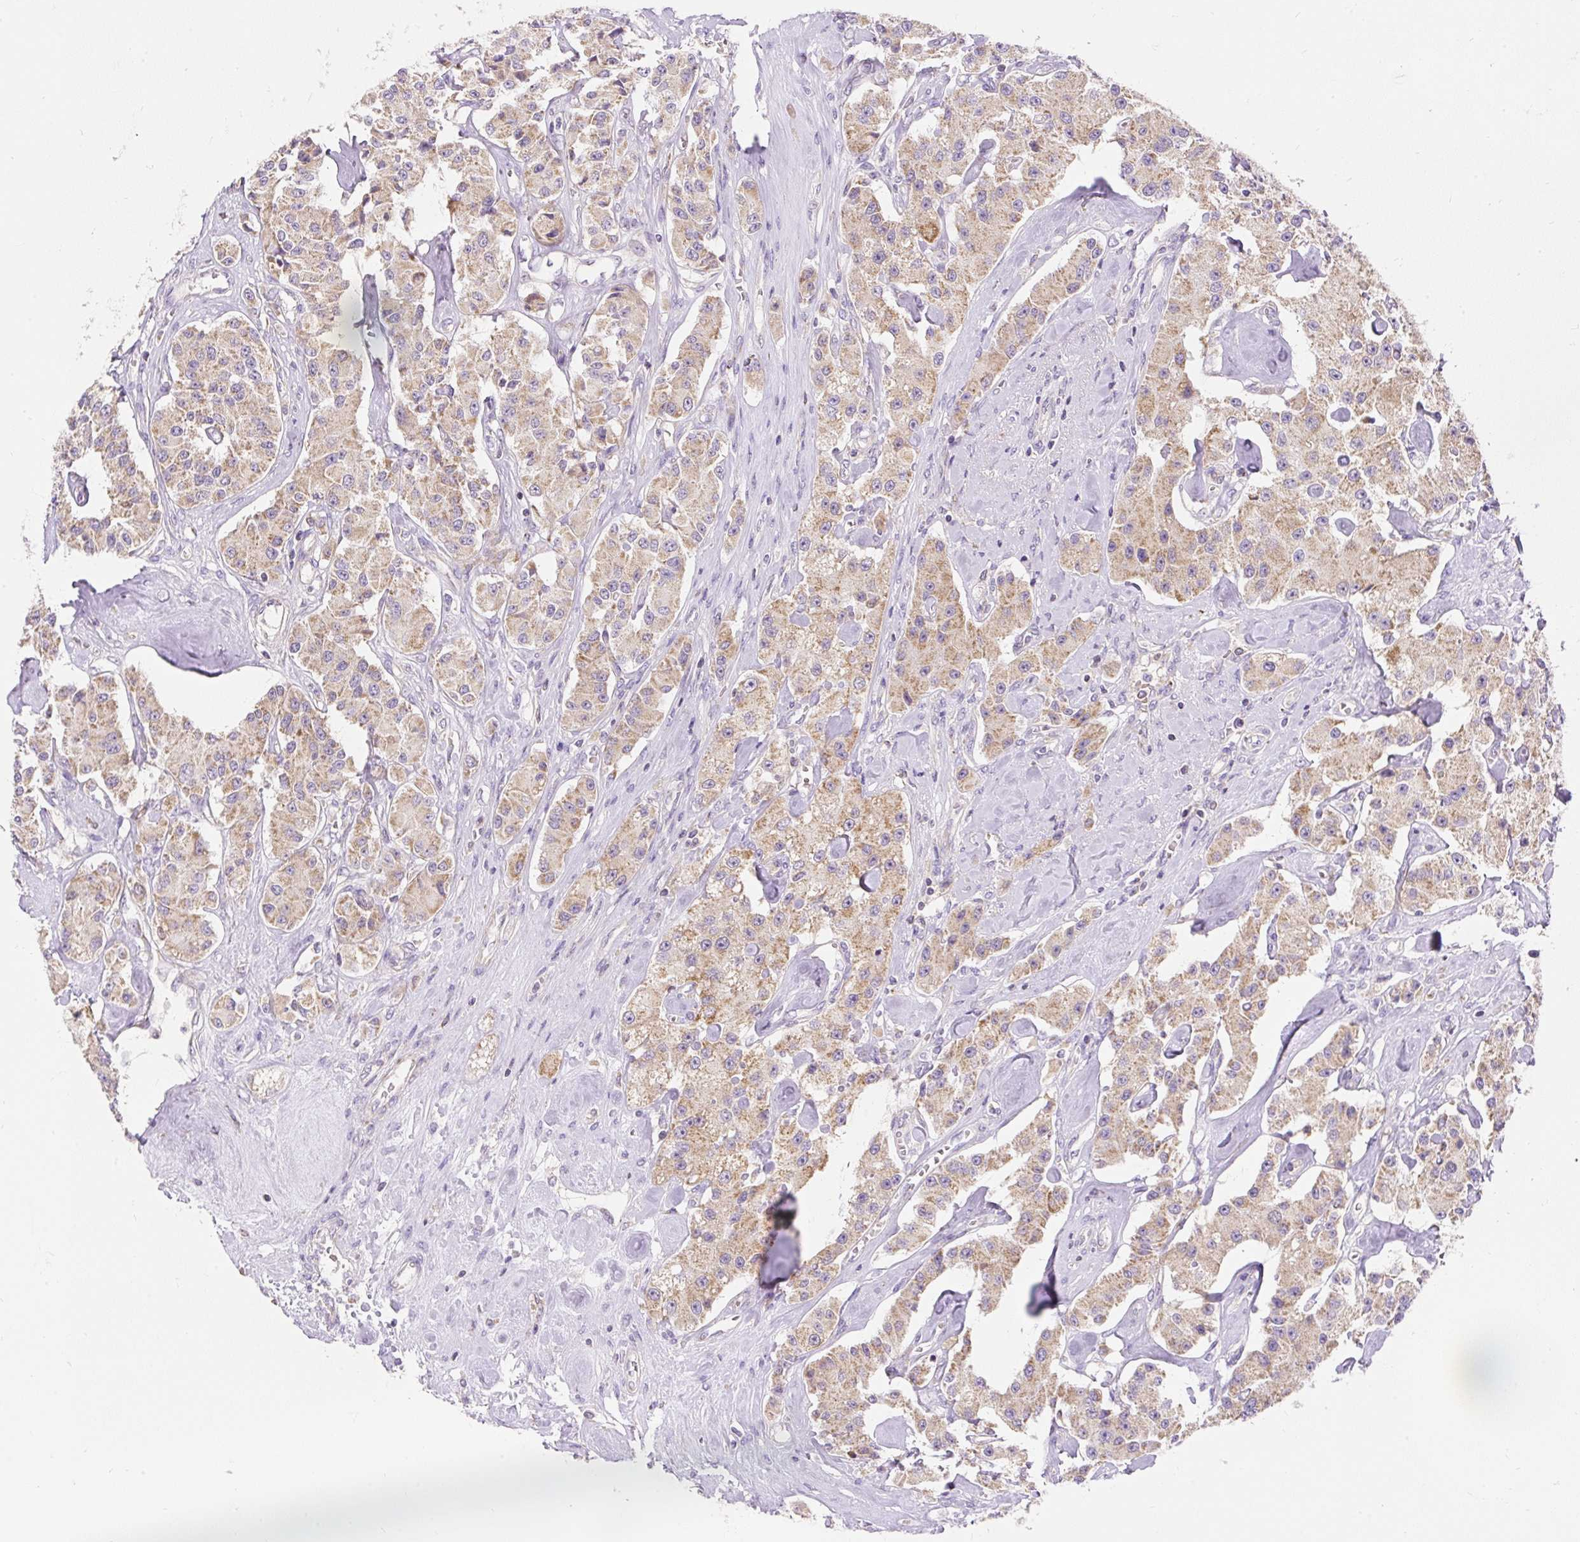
{"staining": {"intensity": "moderate", "quantity": ">75%", "location": "cytoplasmic/membranous"}, "tissue": "carcinoid", "cell_type": "Tumor cells", "image_type": "cancer", "snomed": [{"axis": "morphology", "description": "Carcinoid, malignant, NOS"}, {"axis": "topography", "description": "Pancreas"}], "caption": "Carcinoid stained with a brown dye exhibits moderate cytoplasmic/membranous positive staining in approximately >75% of tumor cells.", "gene": "PMAIP1", "patient": {"sex": "male", "age": 41}}